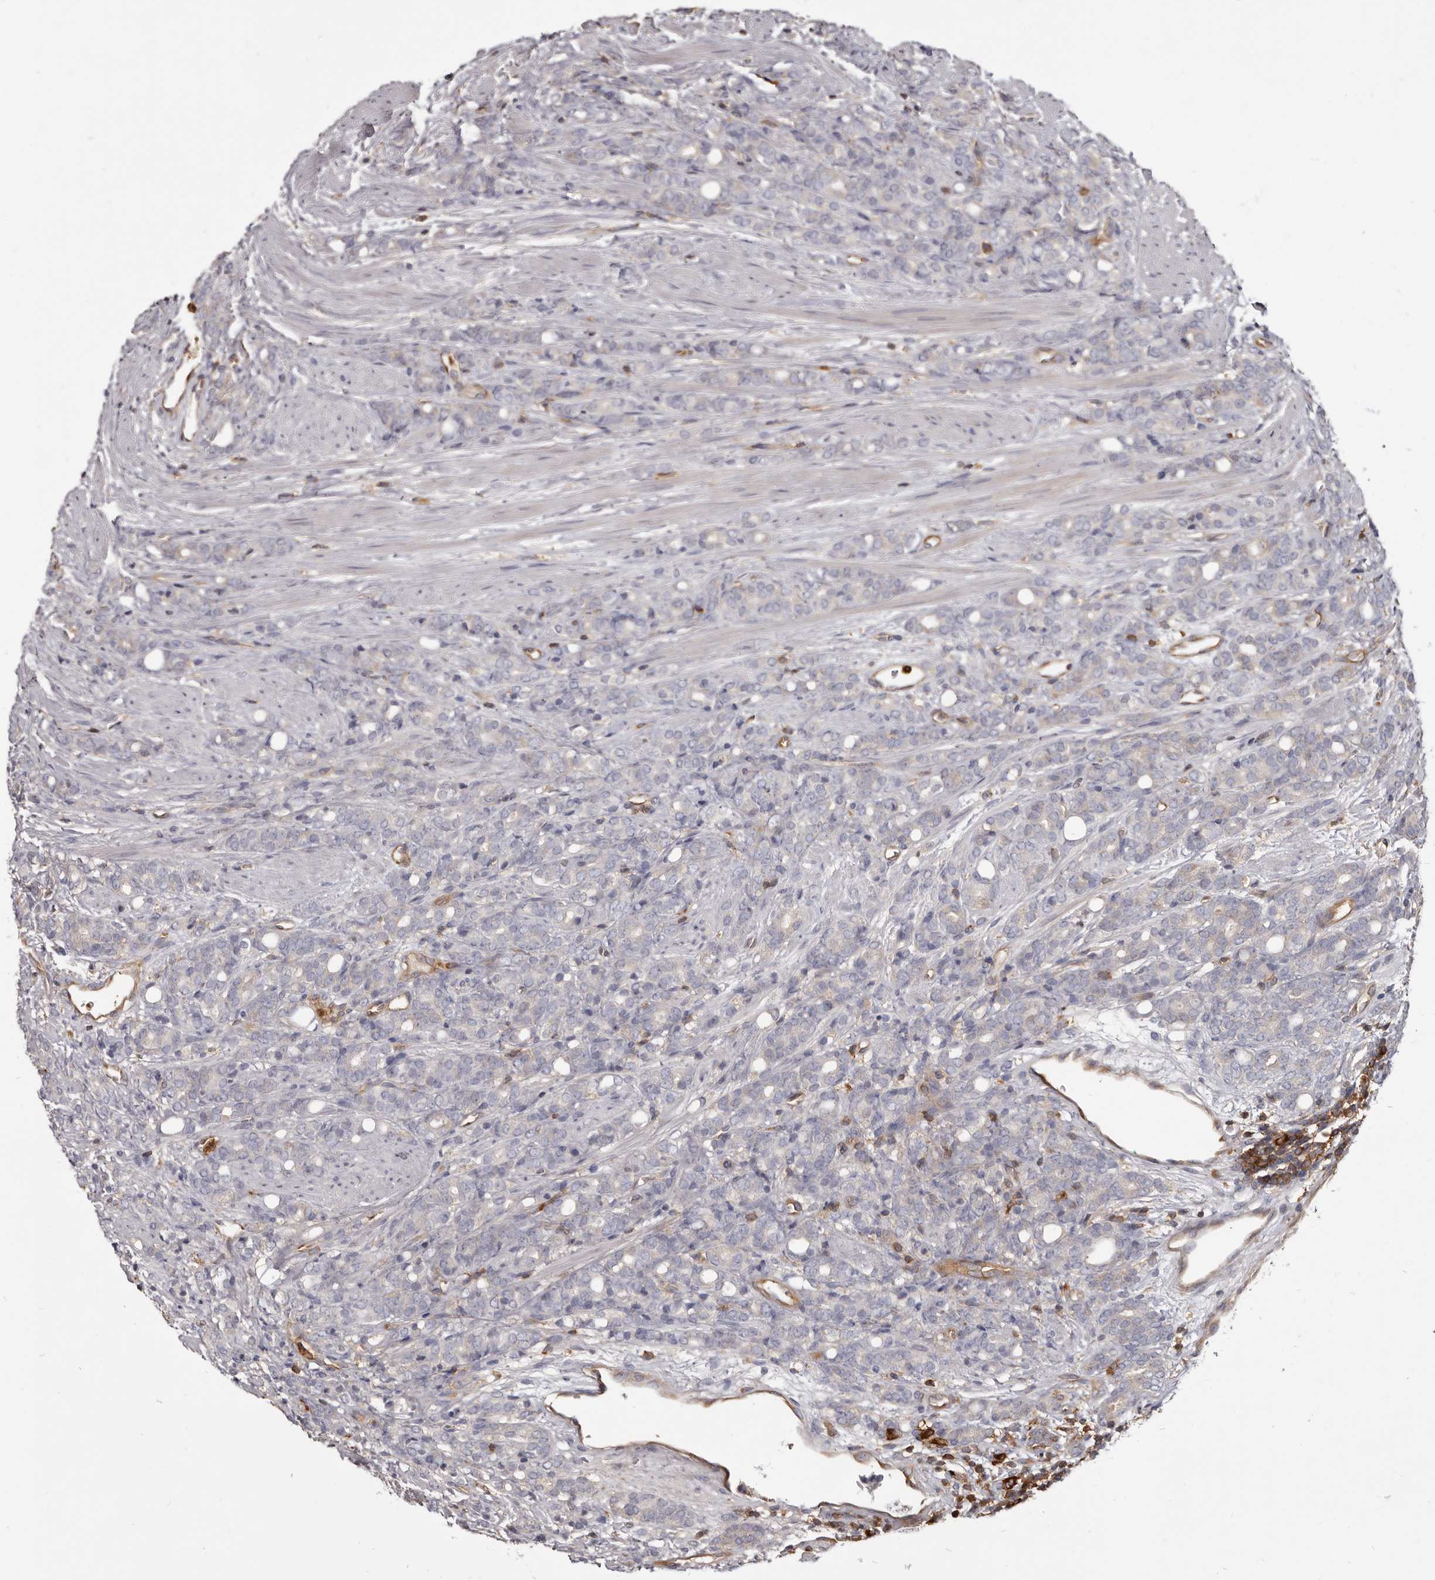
{"staining": {"intensity": "negative", "quantity": "none", "location": "none"}, "tissue": "prostate cancer", "cell_type": "Tumor cells", "image_type": "cancer", "snomed": [{"axis": "morphology", "description": "Adenocarcinoma, High grade"}, {"axis": "topography", "description": "Prostate"}], "caption": "The image exhibits no staining of tumor cells in prostate cancer.", "gene": "CBL", "patient": {"sex": "male", "age": 62}}